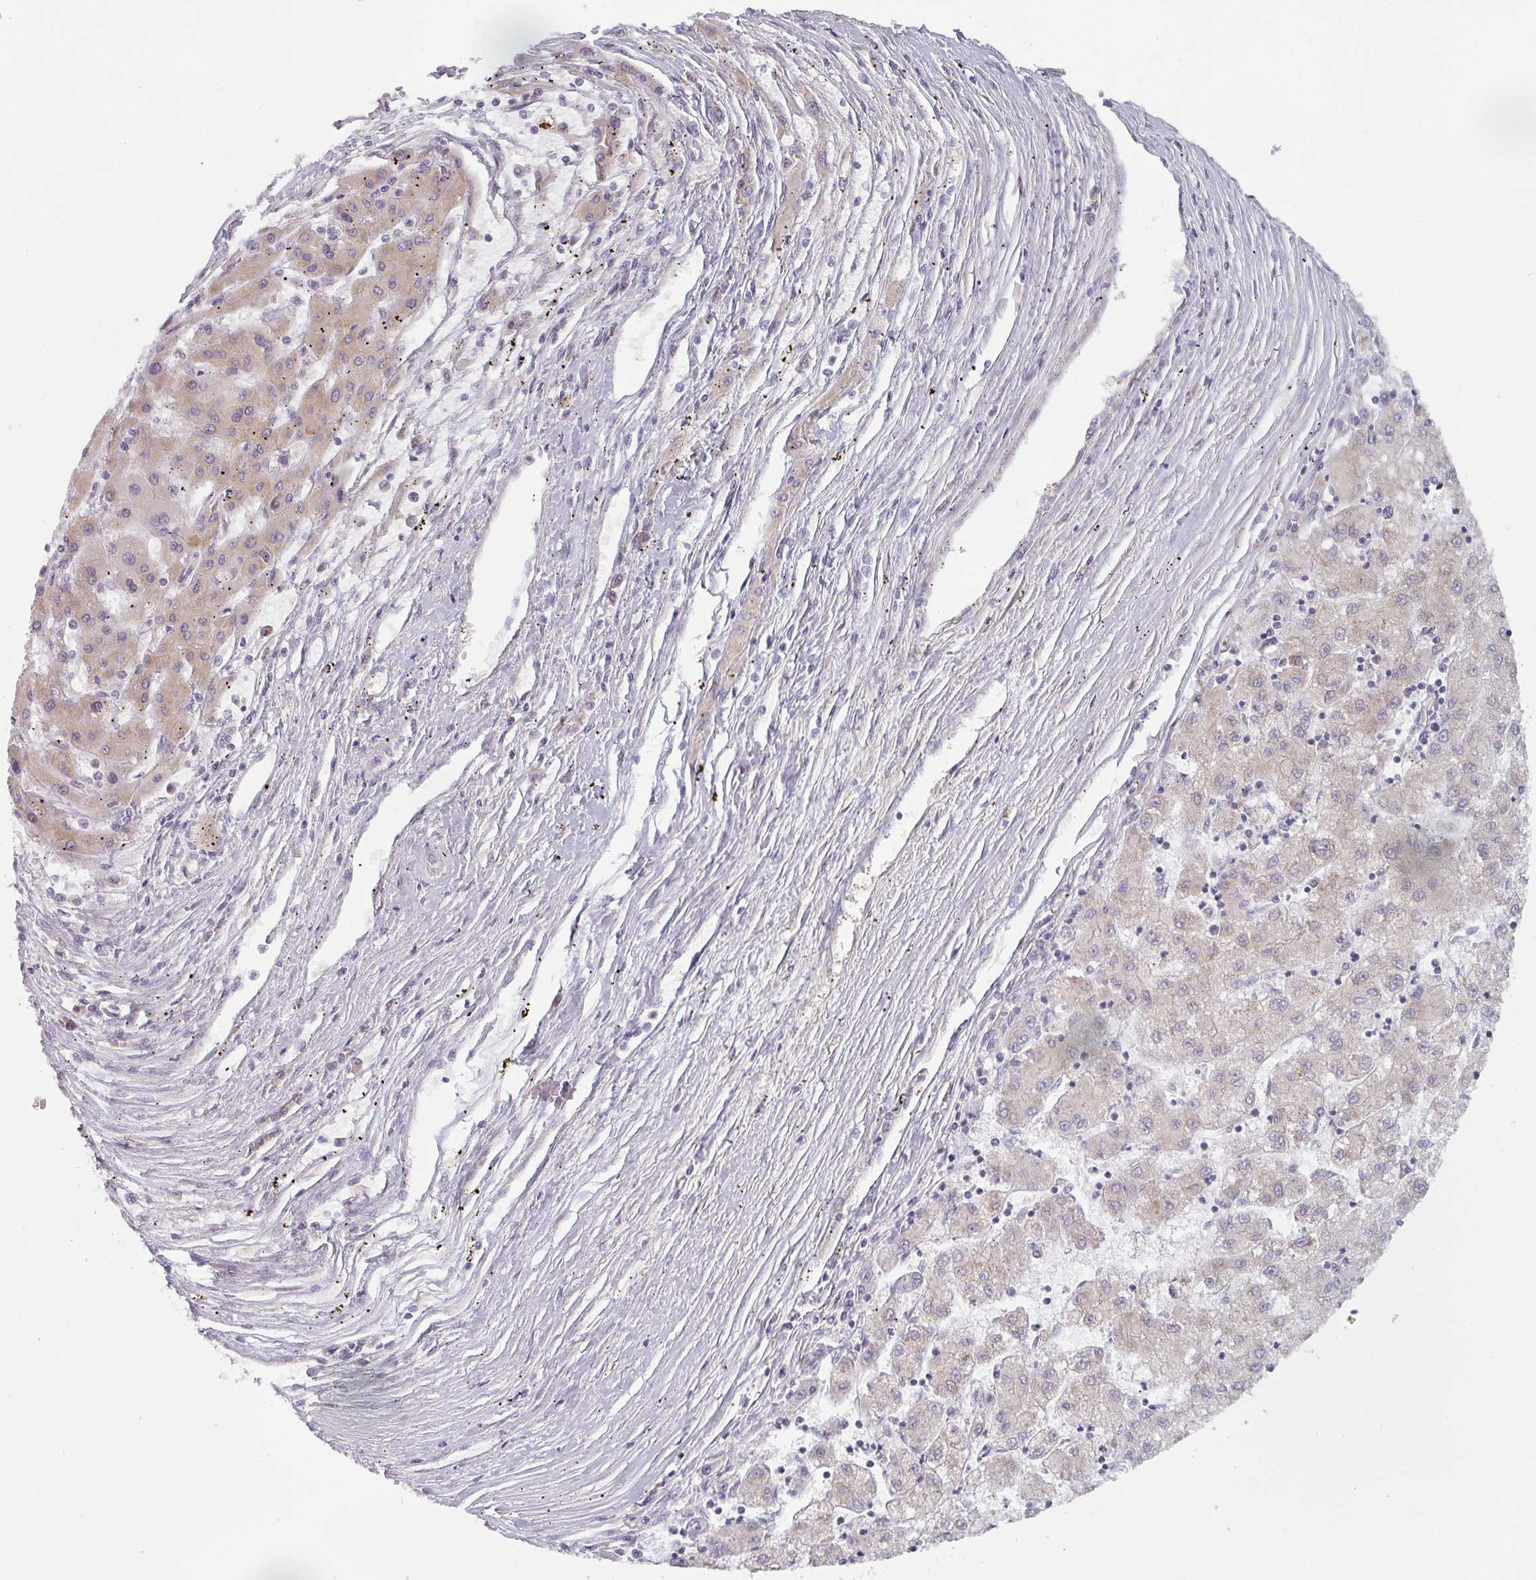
{"staining": {"intensity": "weak", "quantity": "<25%", "location": "cytoplasmic/membranous"}, "tissue": "liver cancer", "cell_type": "Tumor cells", "image_type": "cancer", "snomed": [{"axis": "morphology", "description": "Carcinoma, Hepatocellular, NOS"}, {"axis": "topography", "description": "Liver"}], "caption": "This photomicrograph is of liver cancer stained with IHC to label a protein in brown with the nuclei are counter-stained blue. There is no expression in tumor cells.", "gene": "TAPT1", "patient": {"sex": "male", "age": 72}}